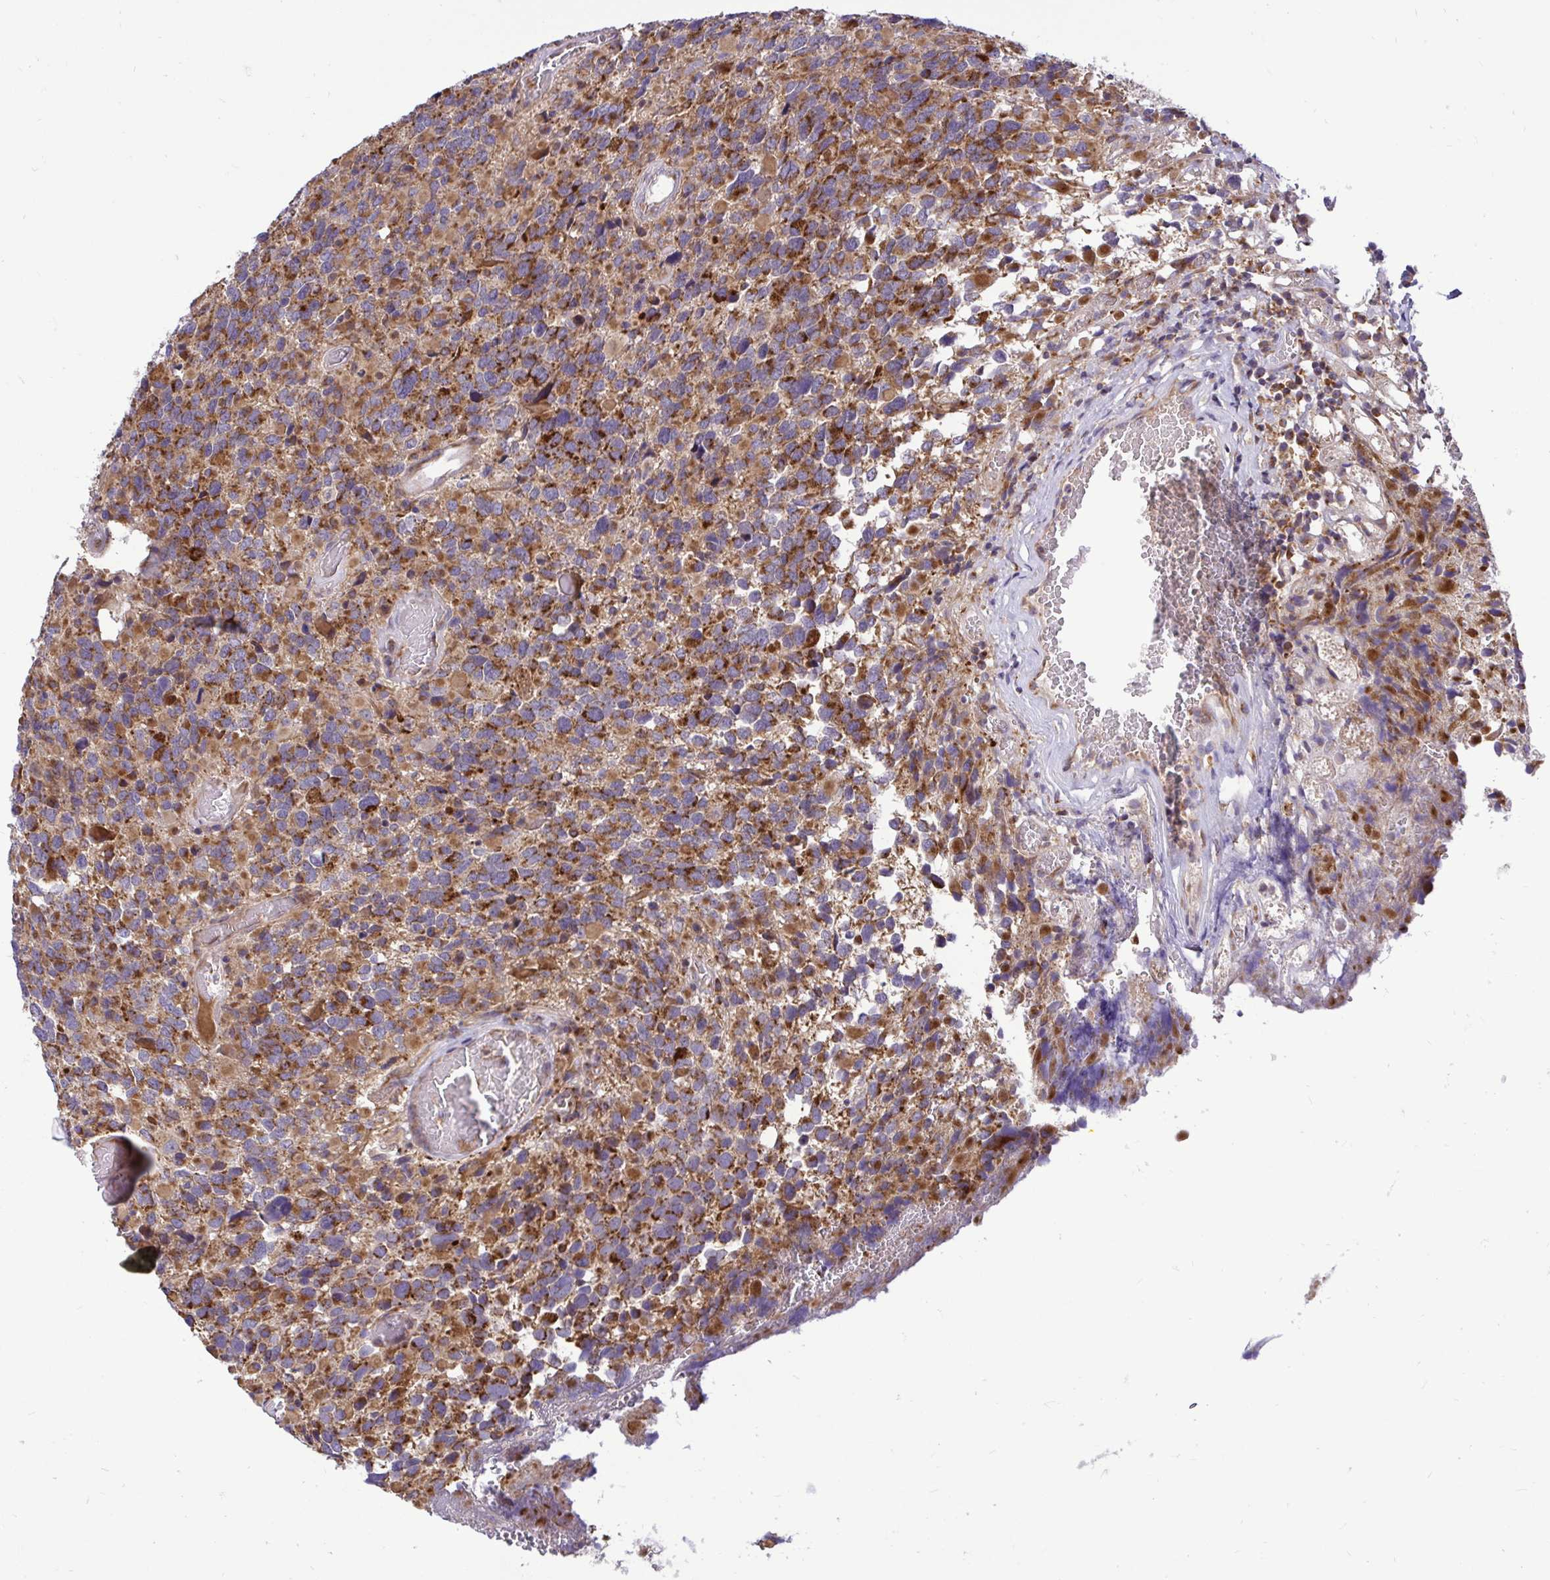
{"staining": {"intensity": "strong", "quantity": ">75%", "location": "cytoplasmic/membranous"}, "tissue": "glioma", "cell_type": "Tumor cells", "image_type": "cancer", "snomed": [{"axis": "morphology", "description": "Glioma, malignant, High grade"}, {"axis": "topography", "description": "Brain"}], "caption": "DAB (3,3'-diaminobenzidine) immunohistochemical staining of malignant high-grade glioma demonstrates strong cytoplasmic/membranous protein staining in approximately >75% of tumor cells.", "gene": "VTI1B", "patient": {"sex": "female", "age": 40}}